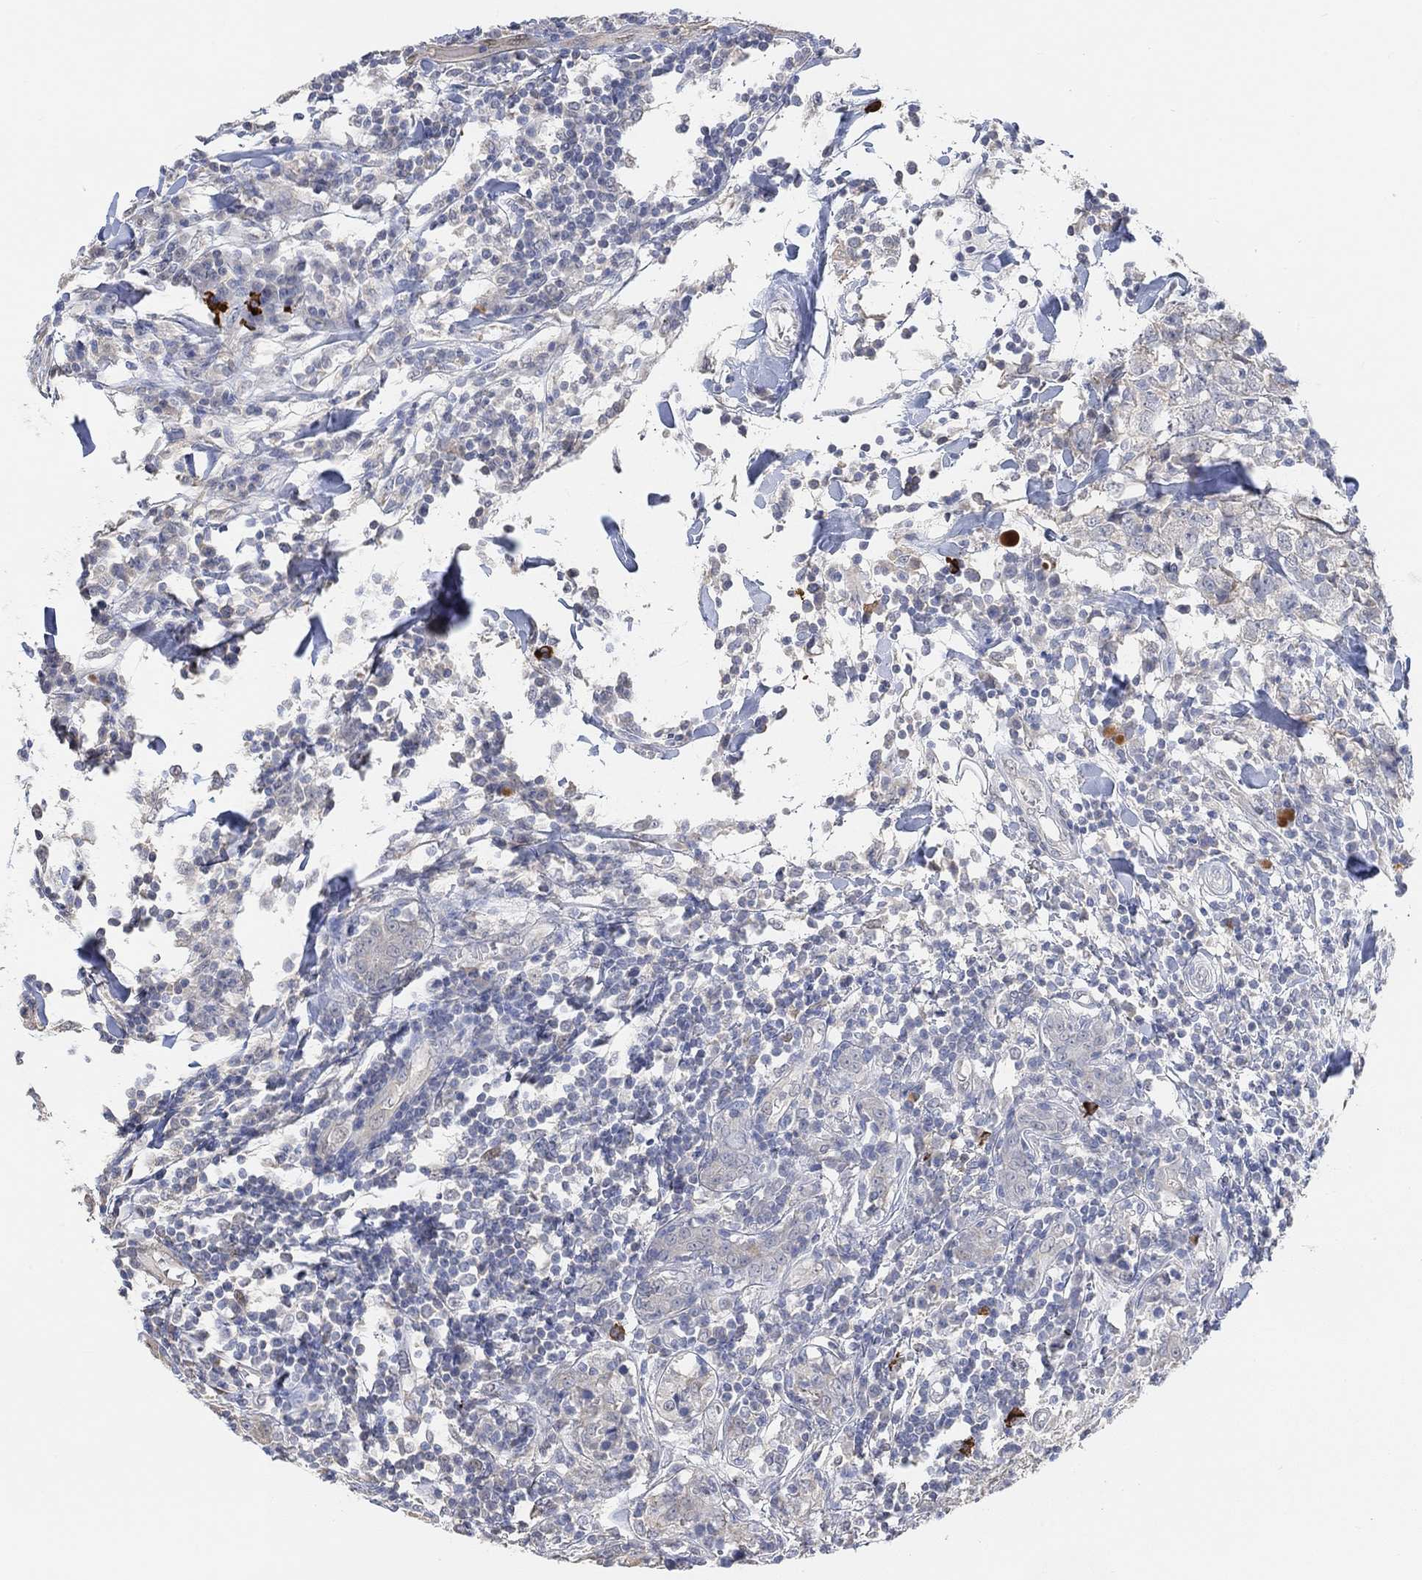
{"staining": {"intensity": "negative", "quantity": "none", "location": "none"}, "tissue": "breast cancer", "cell_type": "Tumor cells", "image_type": "cancer", "snomed": [{"axis": "morphology", "description": "Duct carcinoma"}, {"axis": "topography", "description": "Breast"}], "caption": "Immunohistochemistry (IHC) image of neoplastic tissue: breast cancer (infiltrating ductal carcinoma) stained with DAB demonstrates no significant protein staining in tumor cells. (Brightfield microscopy of DAB IHC at high magnification).", "gene": "MUC1", "patient": {"sex": "female", "age": 30}}